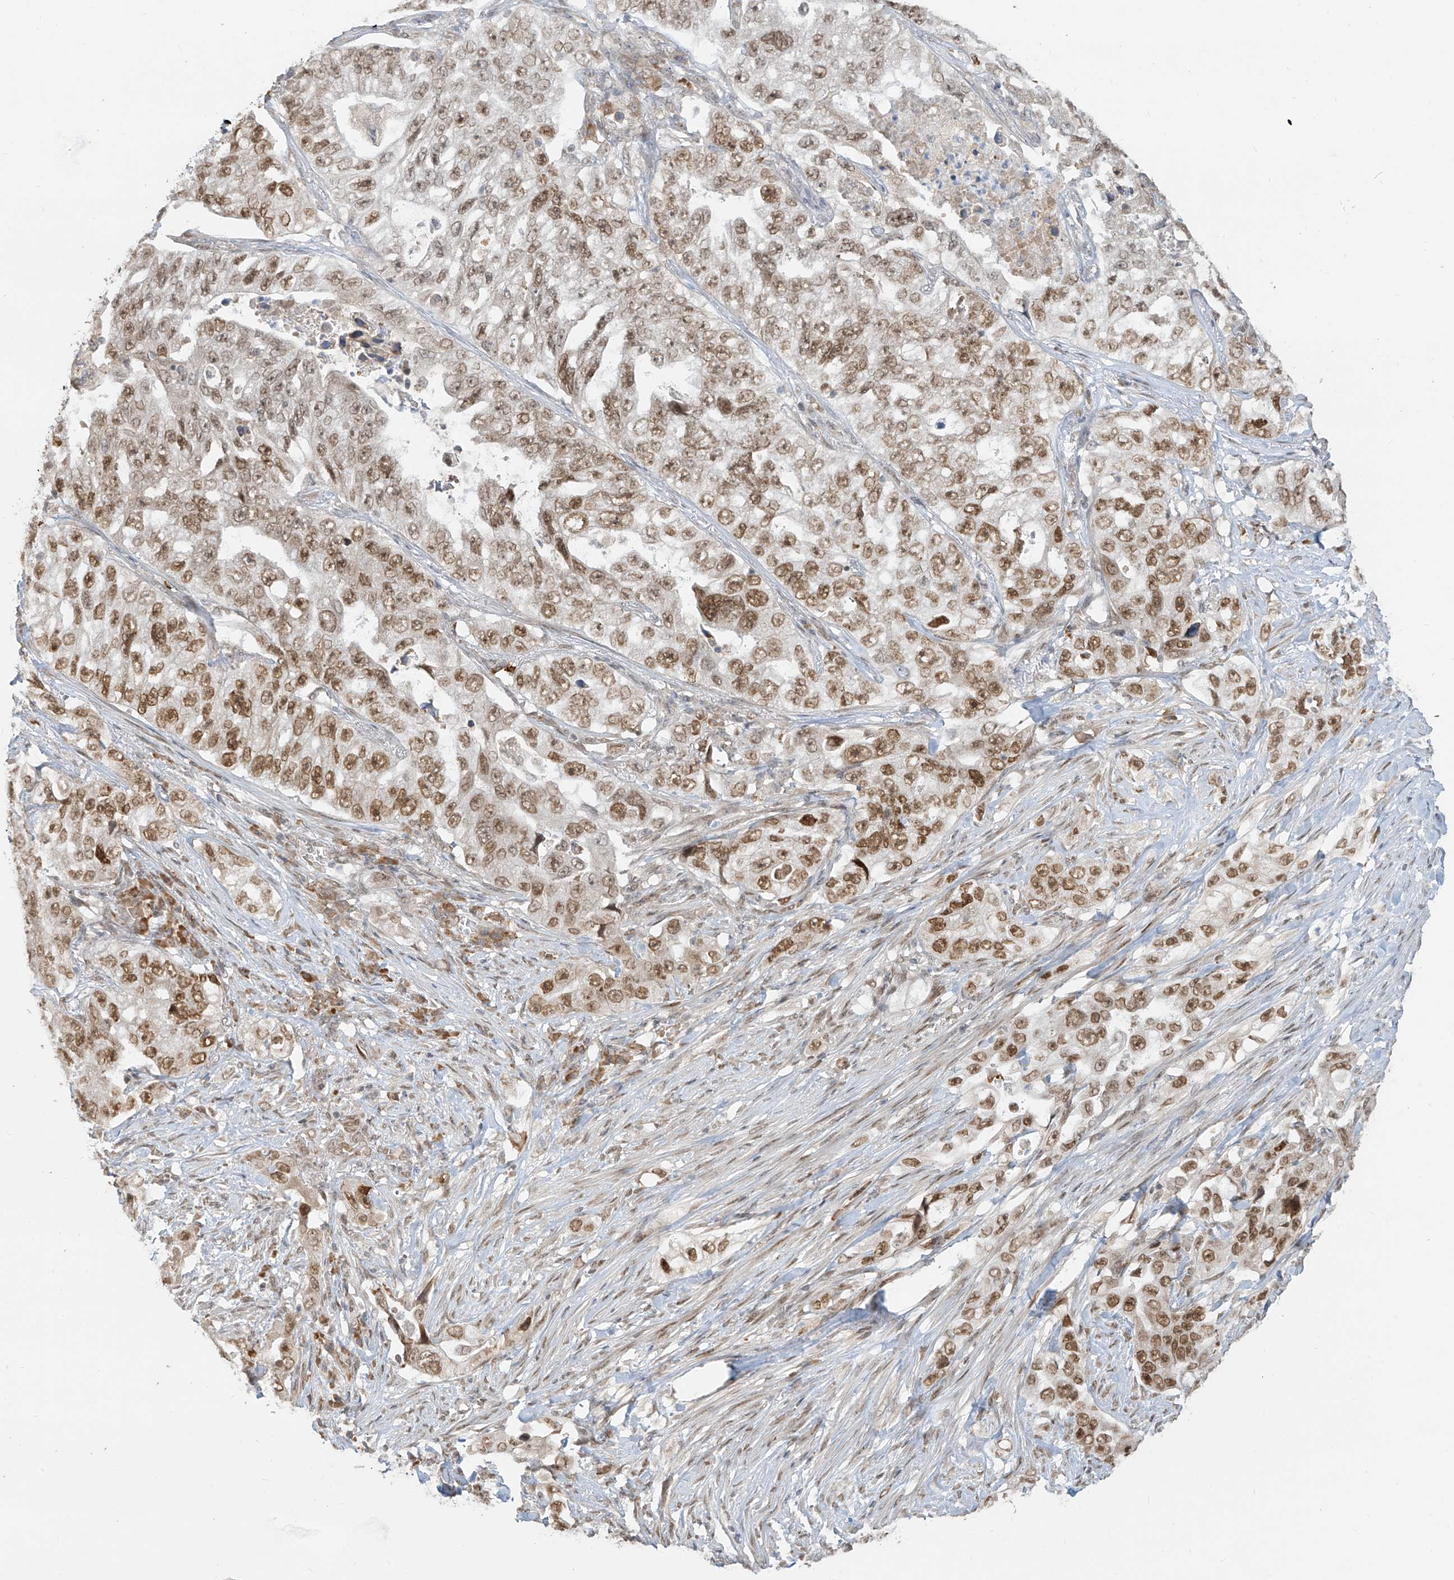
{"staining": {"intensity": "moderate", "quantity": ">75%", "location": "nuclear"}, "tissue": "lung cancer", "cell_type": "Tumor cells", "image_type": "cancer", "snomed": [{"axis": "morphology", "description": "Adenocarcinoma, NOS"}, {"axis": "topography", "description": "Lung"}], "caption": "Lung cancer stained for a protein displays moderate nuclear positivity in tumor cells.", "gene": "ZMYM2", "patient": {"sex": "female", "age": 51}}